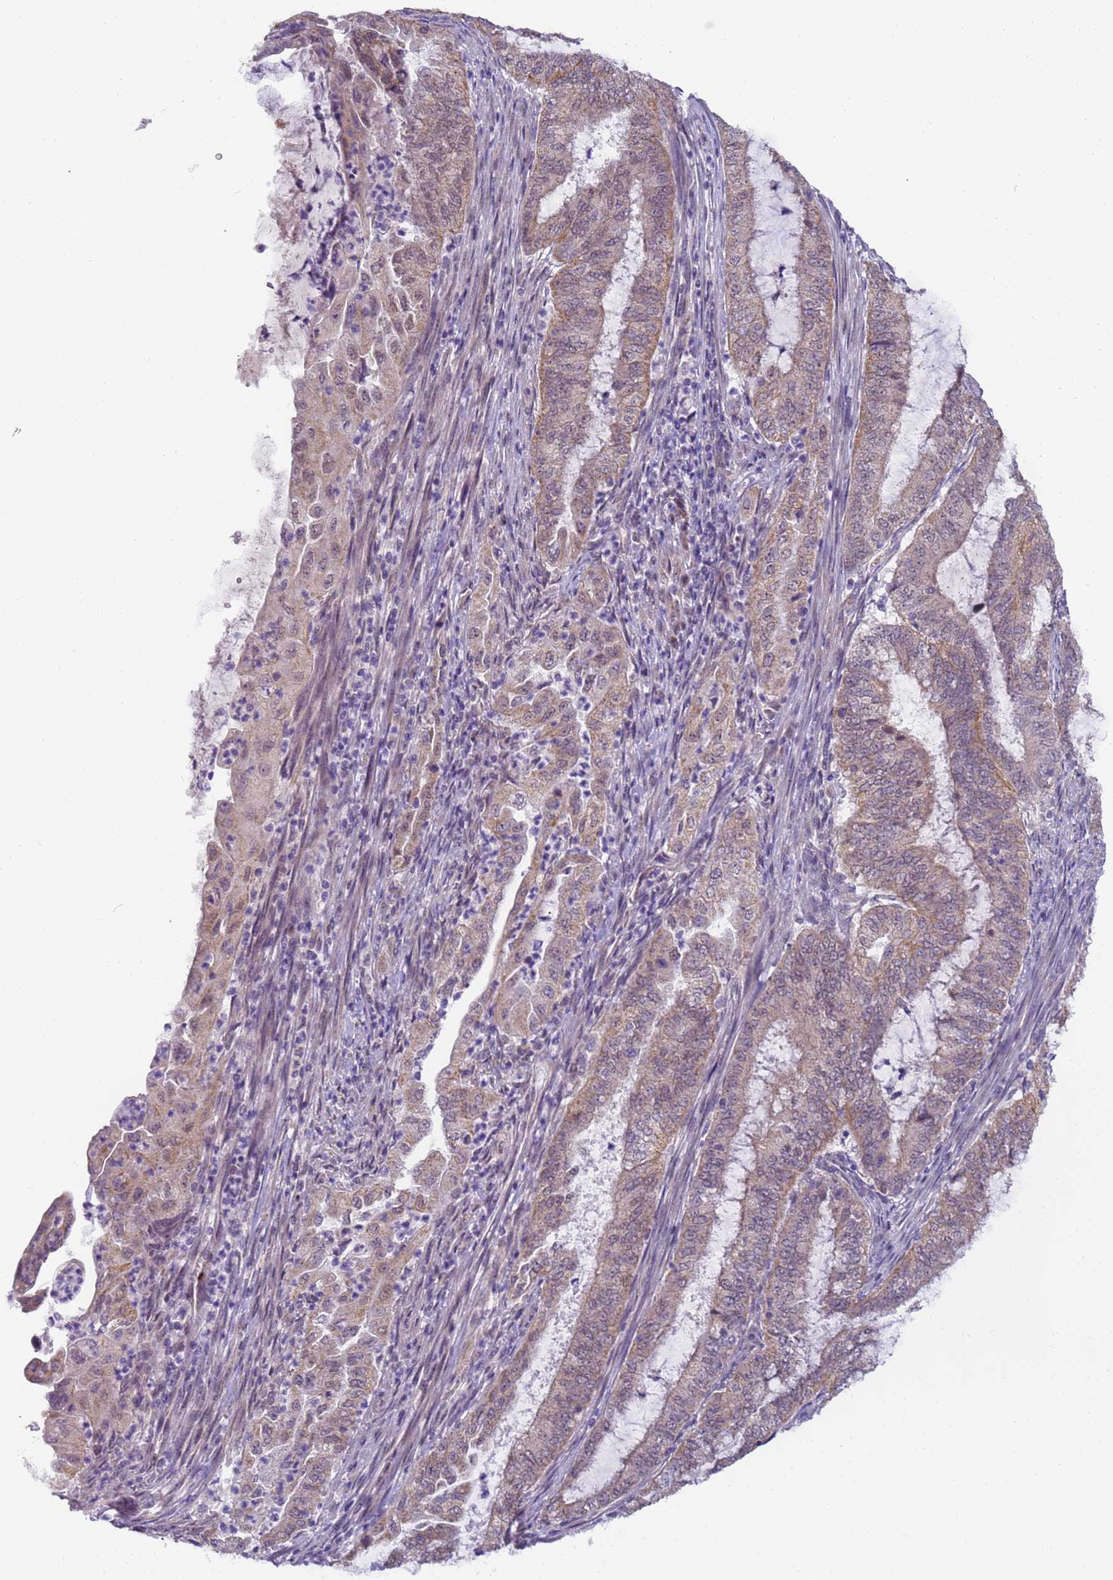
{"staining": {"intensity": "weak", "quantity": "25%-75%", "location": "cytoplasmic/membranous"}, "tissue": "endometrial cancer", "cell_type": "Tumor cells", "image_type": "cancer", "snomed": [{"axis": "morphology", "description": "Adenocarcinoma, NOS"}, {"axis": "topography", "description": "Endometrium"}], "caption": "A brown stain labels weak cytoplasmic/membranous positivity of a protein in endometrial cancer tumor cells.", "gene": "RAPGEF3", "patient": {"sex": "female", "age": 51}}